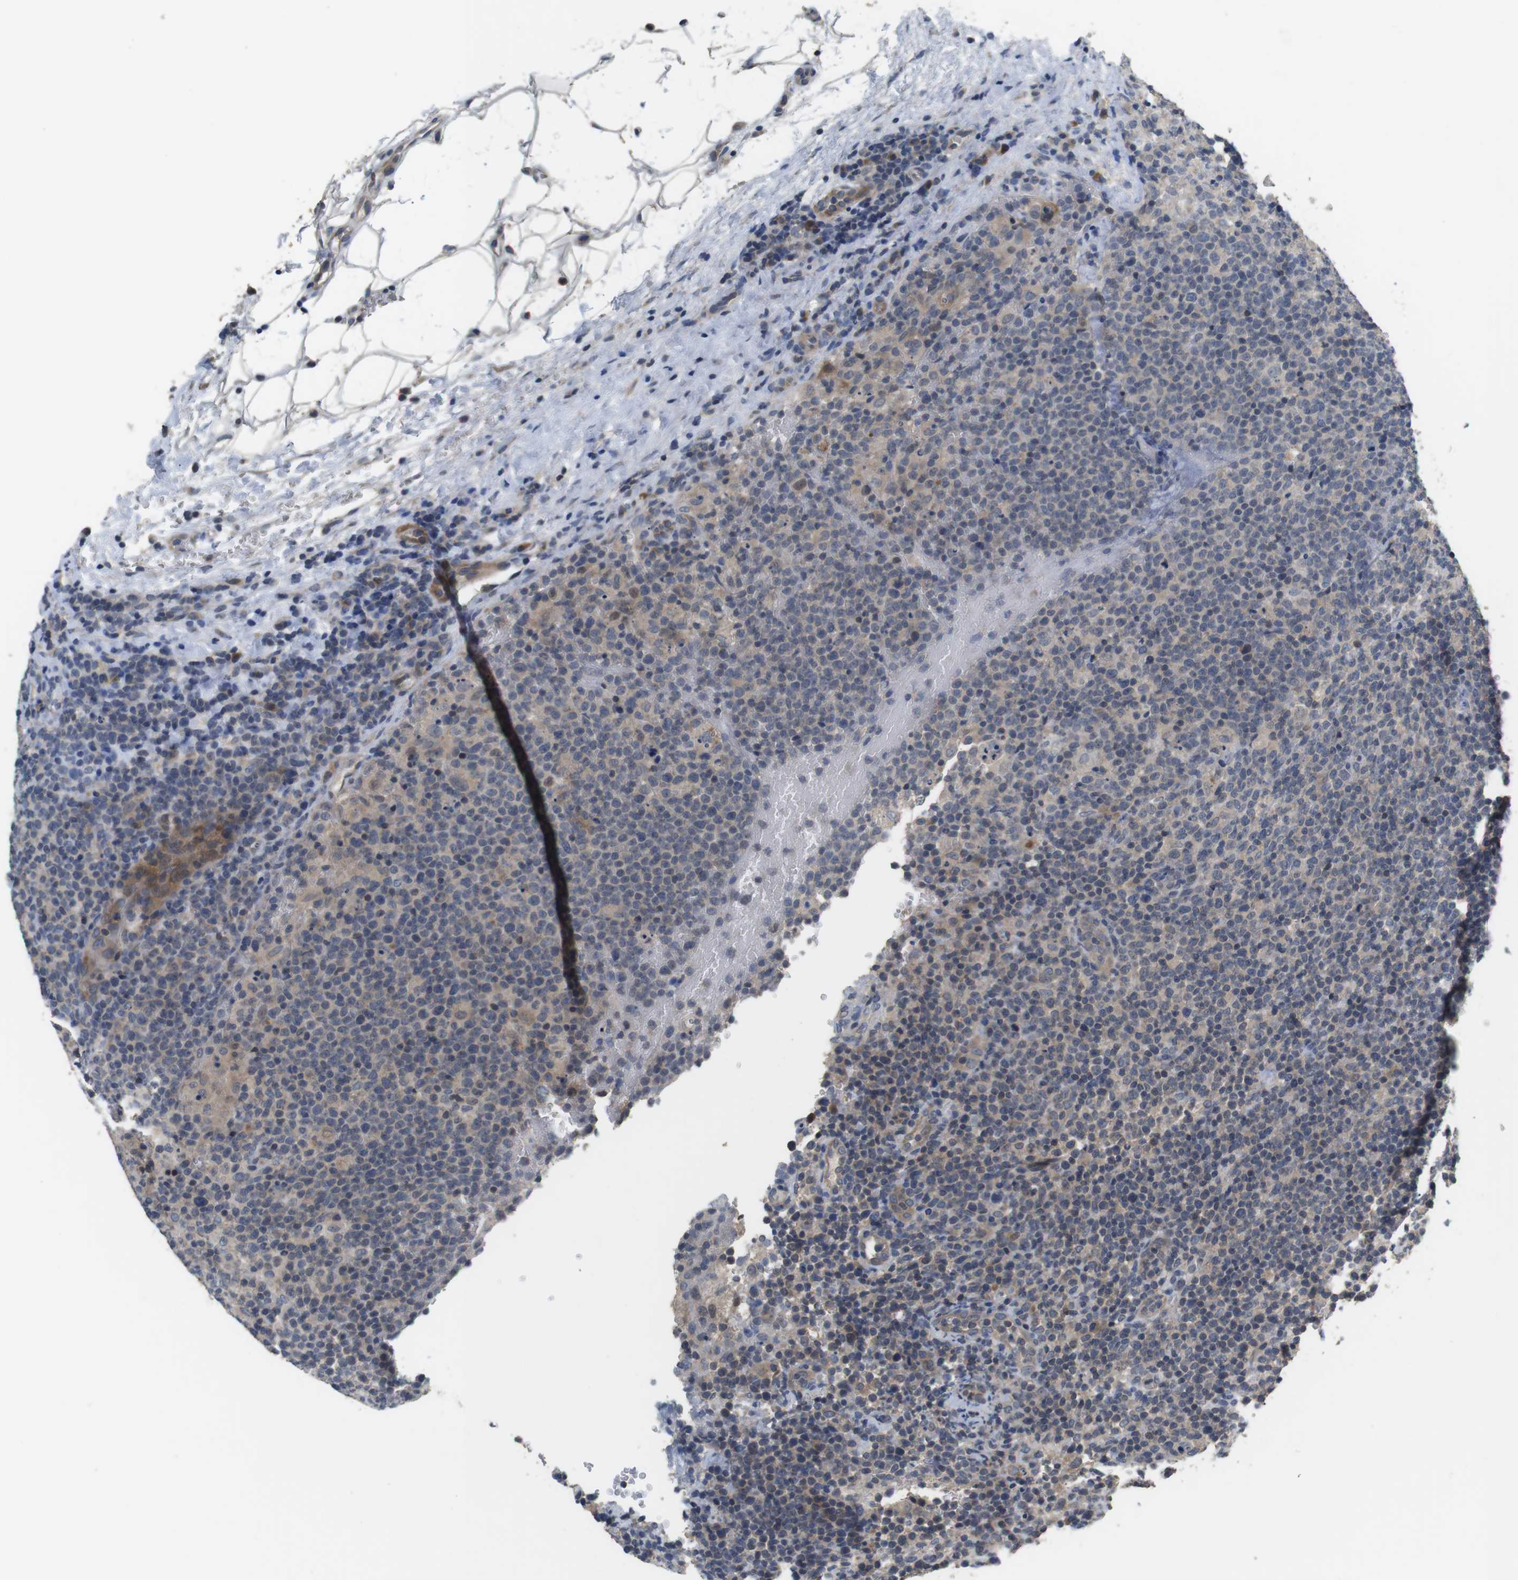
{"staining": {"intensity": "weak", "quantity": "<25%", "location": "cytoplasmic/membranous"}, "tissue": "lymphoma", "cell_type": "Tumor cells", "image_type": "cancer", "snomed": [{"axis": "morphology", "description": "Malignant lymphoma, non-Hodgkin's type, High grade"}, {"axis": "topography", "description": "Lymph node"}], "caption": "A histopathology image of human high-grade malignant lymphoma, non-Hodgkin's type is negative for staining in tumor cells. The staining is performed using DAB brown chromogen with nuclei counter-stained in using hematoxylin.", "gene": "ADGRL3", "patient": {"sex": "male", "age": 61}}